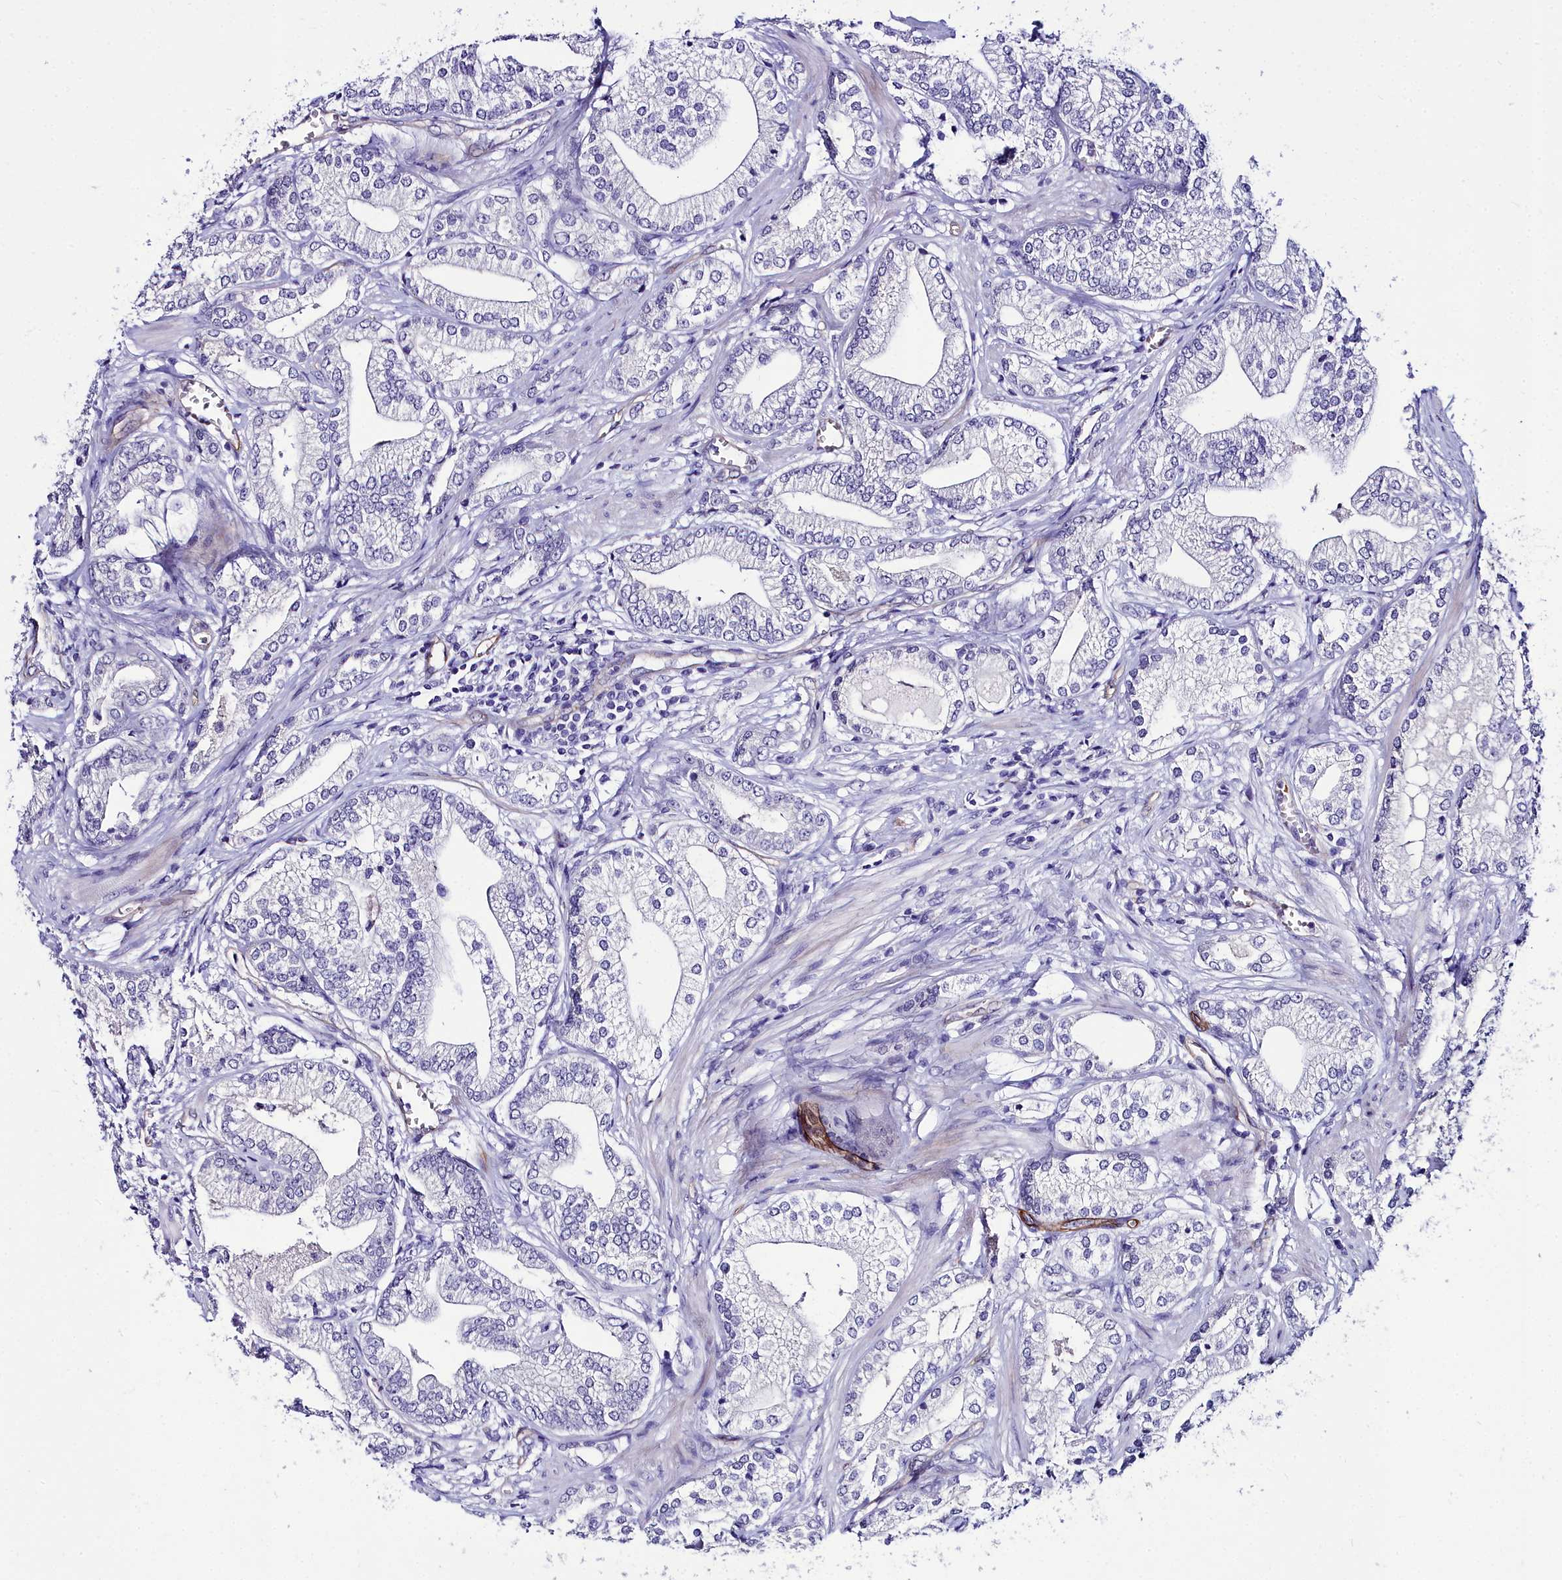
{"staining": {"intensity": "negative", "quantity": "none", "location": "none"}, "tissue": "prostate cancer", "cell_type": "Tumor cells", "image_type": "cancer", "snomed": [{"axis": "morphology", "description": "Adenocarcinoma, High grade"}, {"axis": "topography", "description": "Prostate"}], "caption": "Human adenocarcinoma (high-grade) (prostate) stained for a protein using immunohistochemistry demonstrates no expression in tumor cells.", "gene": "CYP4F11", "patient": {"sex": "male", "age": 50}}